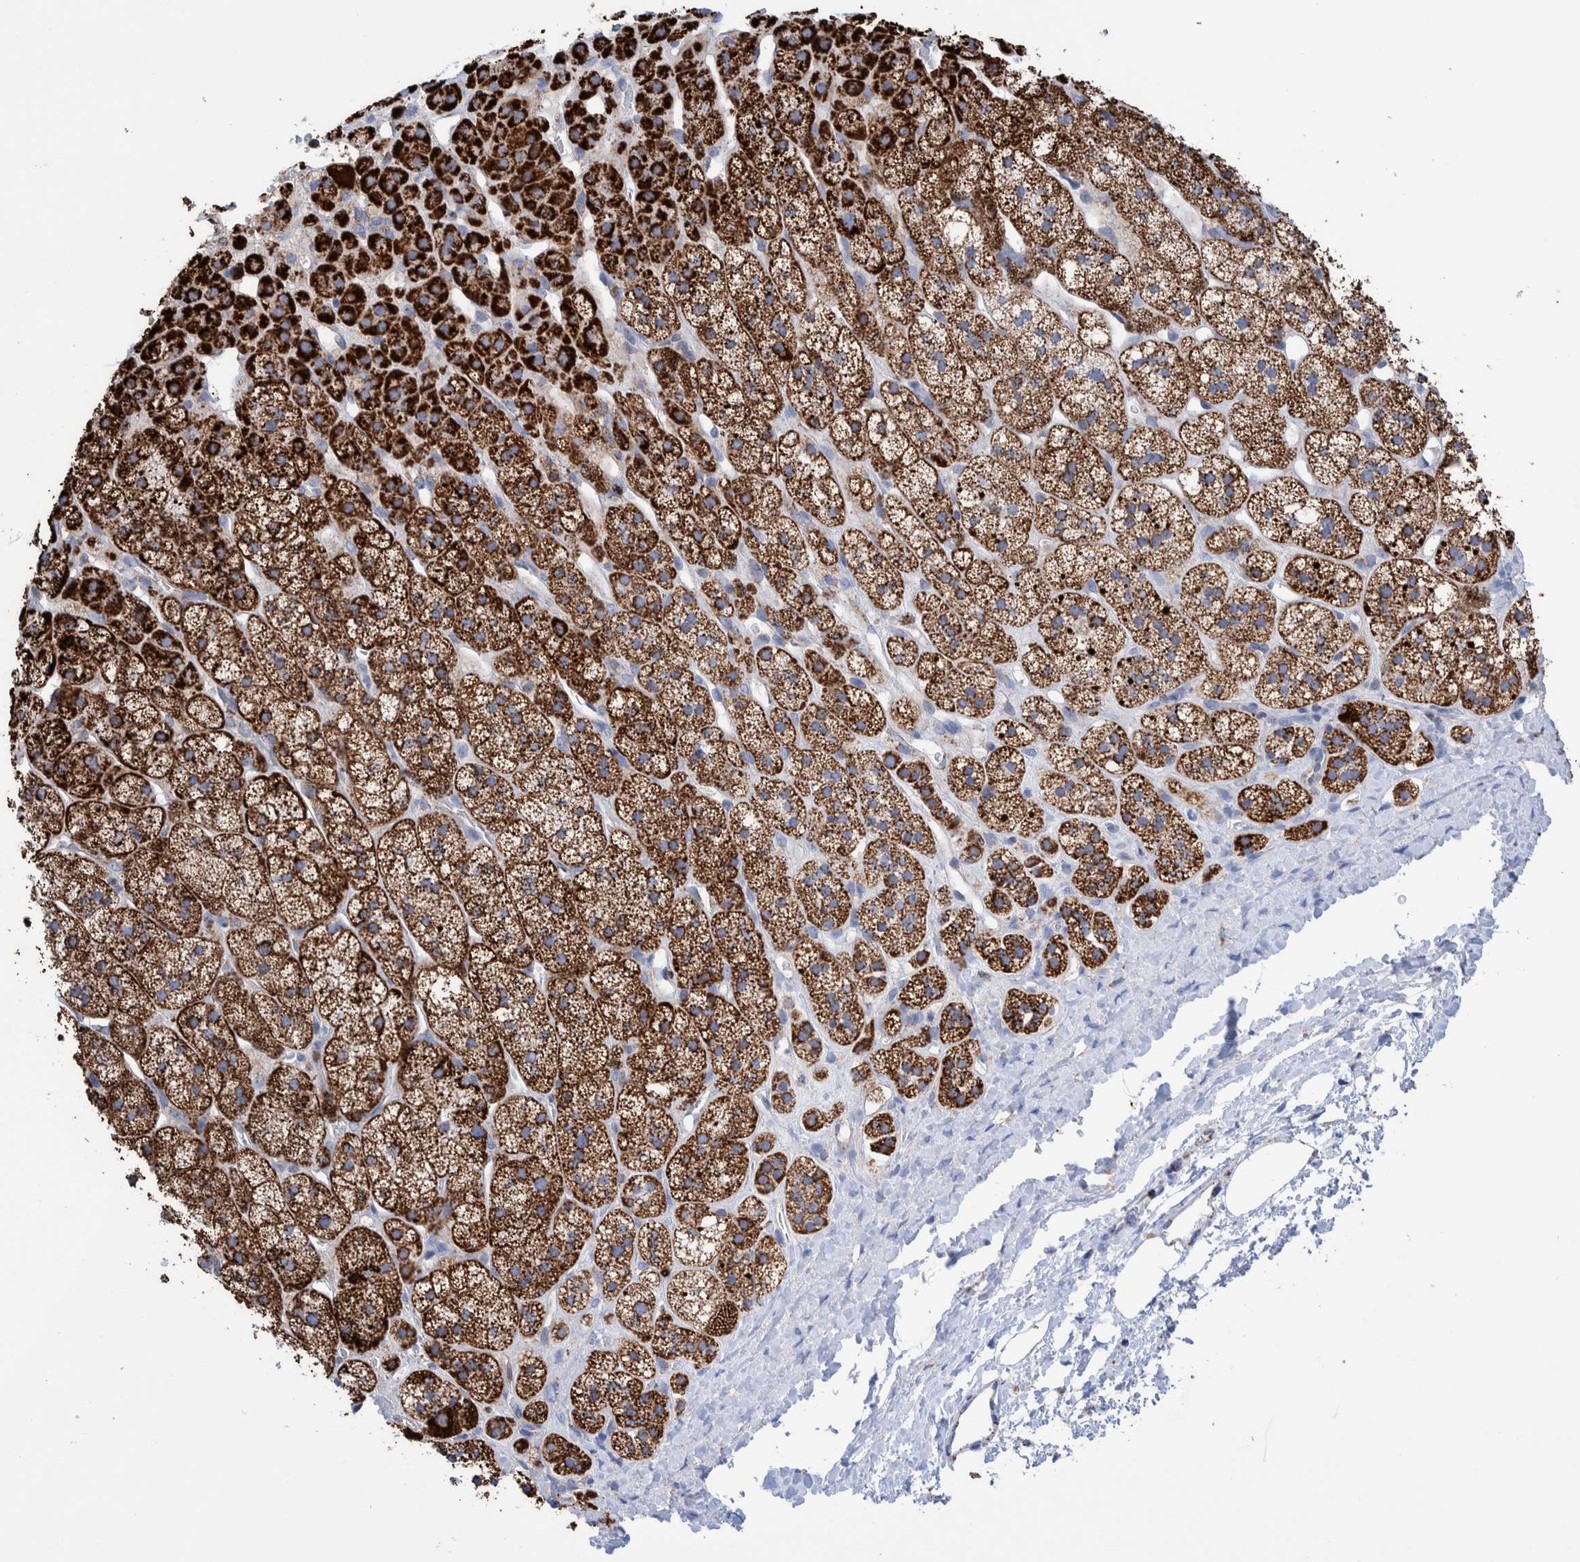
{"staining": {"intensity": "strong", "quantity": ">75%", "location": "cytoplasmic/membranous"}, "tissue": "adrenal gland", "cell_type": "Glandular cells", "image_type": "normal", "snomed": [{"axis": "morphology", "description": "Normal tissue, NOS"}, {"axis": "topography", "description": "Adrenal gland"}], "caption": "DAB (3,3'-diaminobenzidine) immunohistochemical staining of normal human adrenal gland shows strong cytoplasmic/membranous protein staining in about >75% of glandular cells.", "gene": "DECR1", "patient": {"sex": "male", "age": 56}}